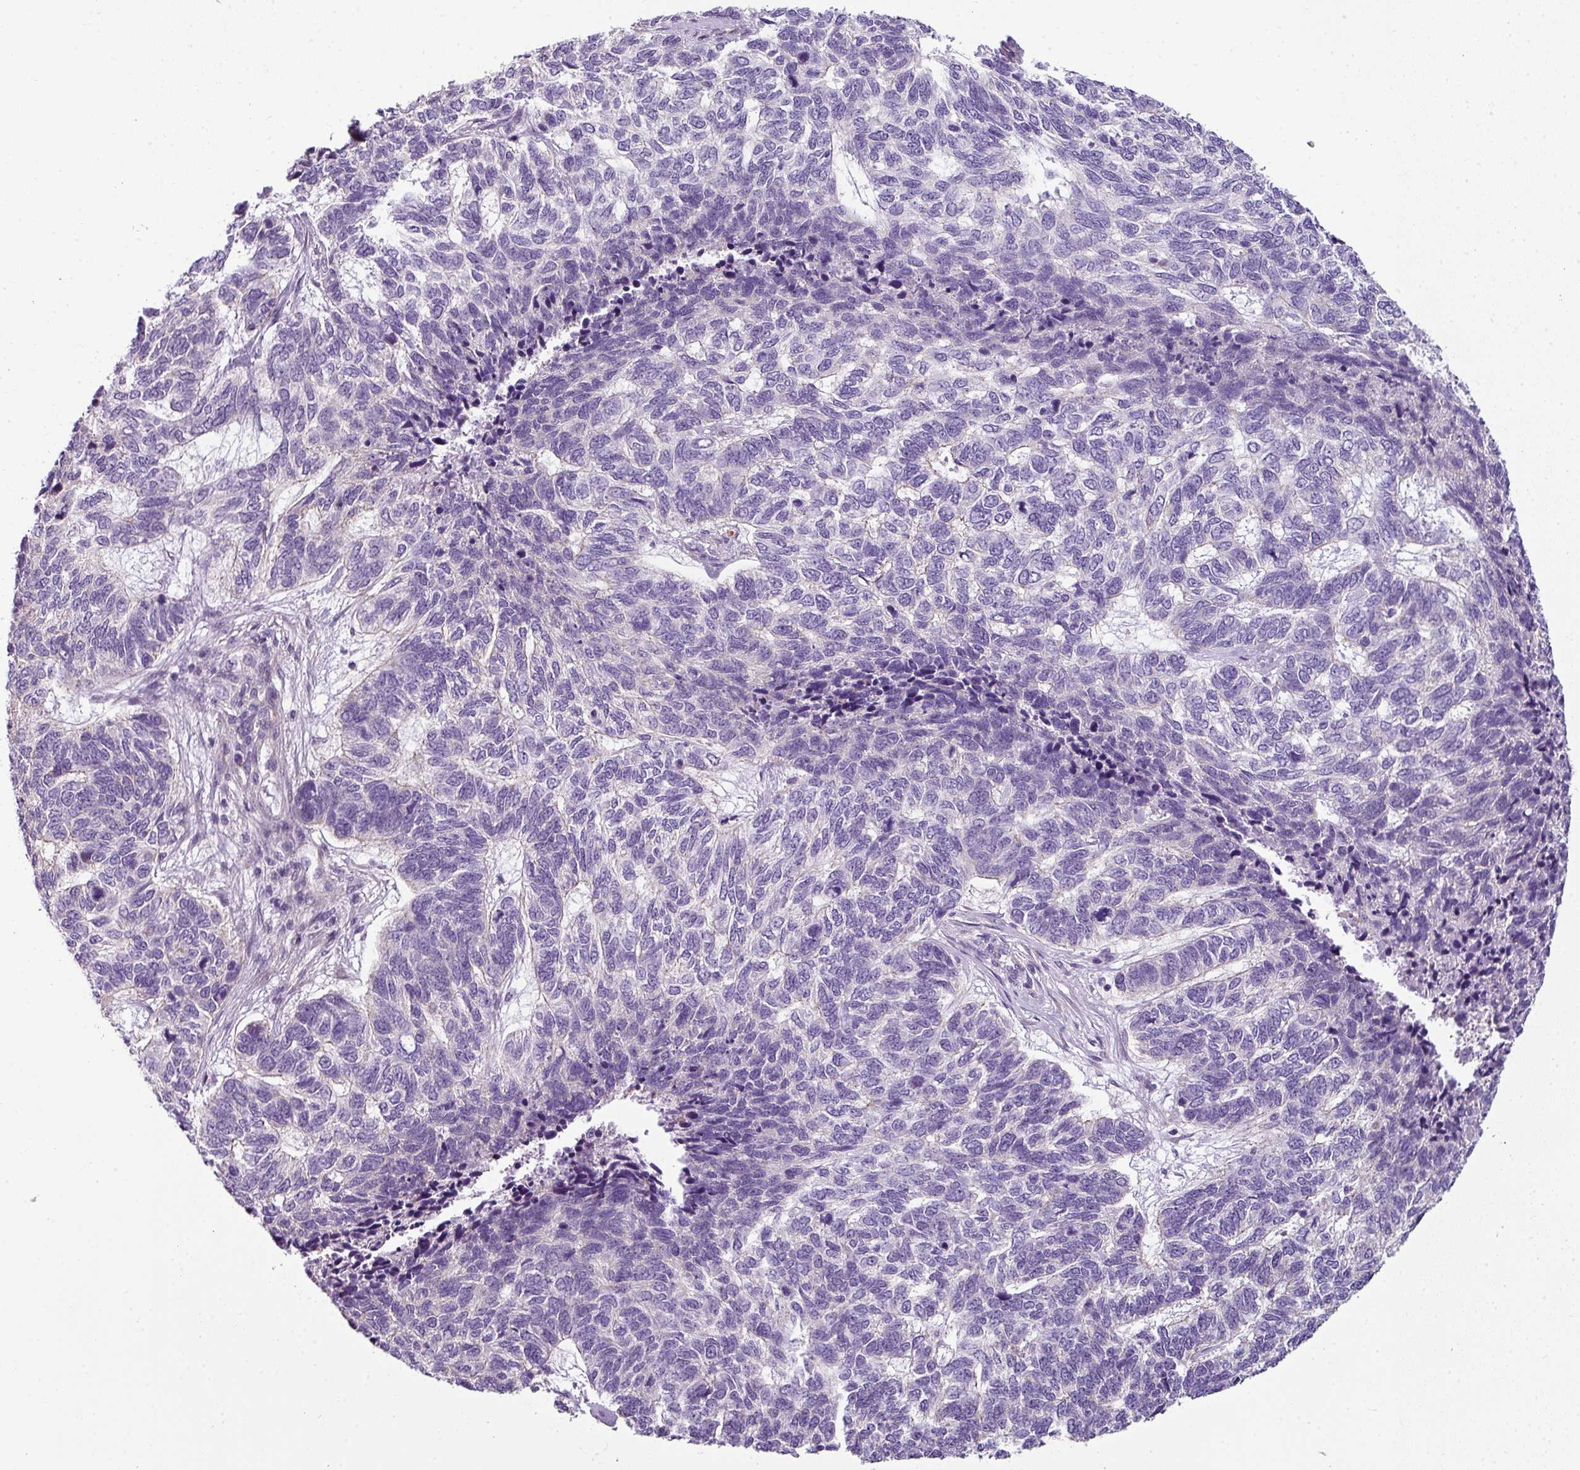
{"staining": {"intensity": "negative", "quantity": "none", "location": "none"}, "tissue": "skin cancer", "cell_type": "Tumor cells", "image_type": "cancer", "snomed": [{"axis": "morphology", "description": "Basal cell carcinoma"}, {"axis": "topography", "description": "Skin"}], "caption": "A micrograph of human basal cell carcinoma (skin) is negative for staining in tumor cells.", "gene": "PALS2", "patient": {"sex": "female", "age": 65}}